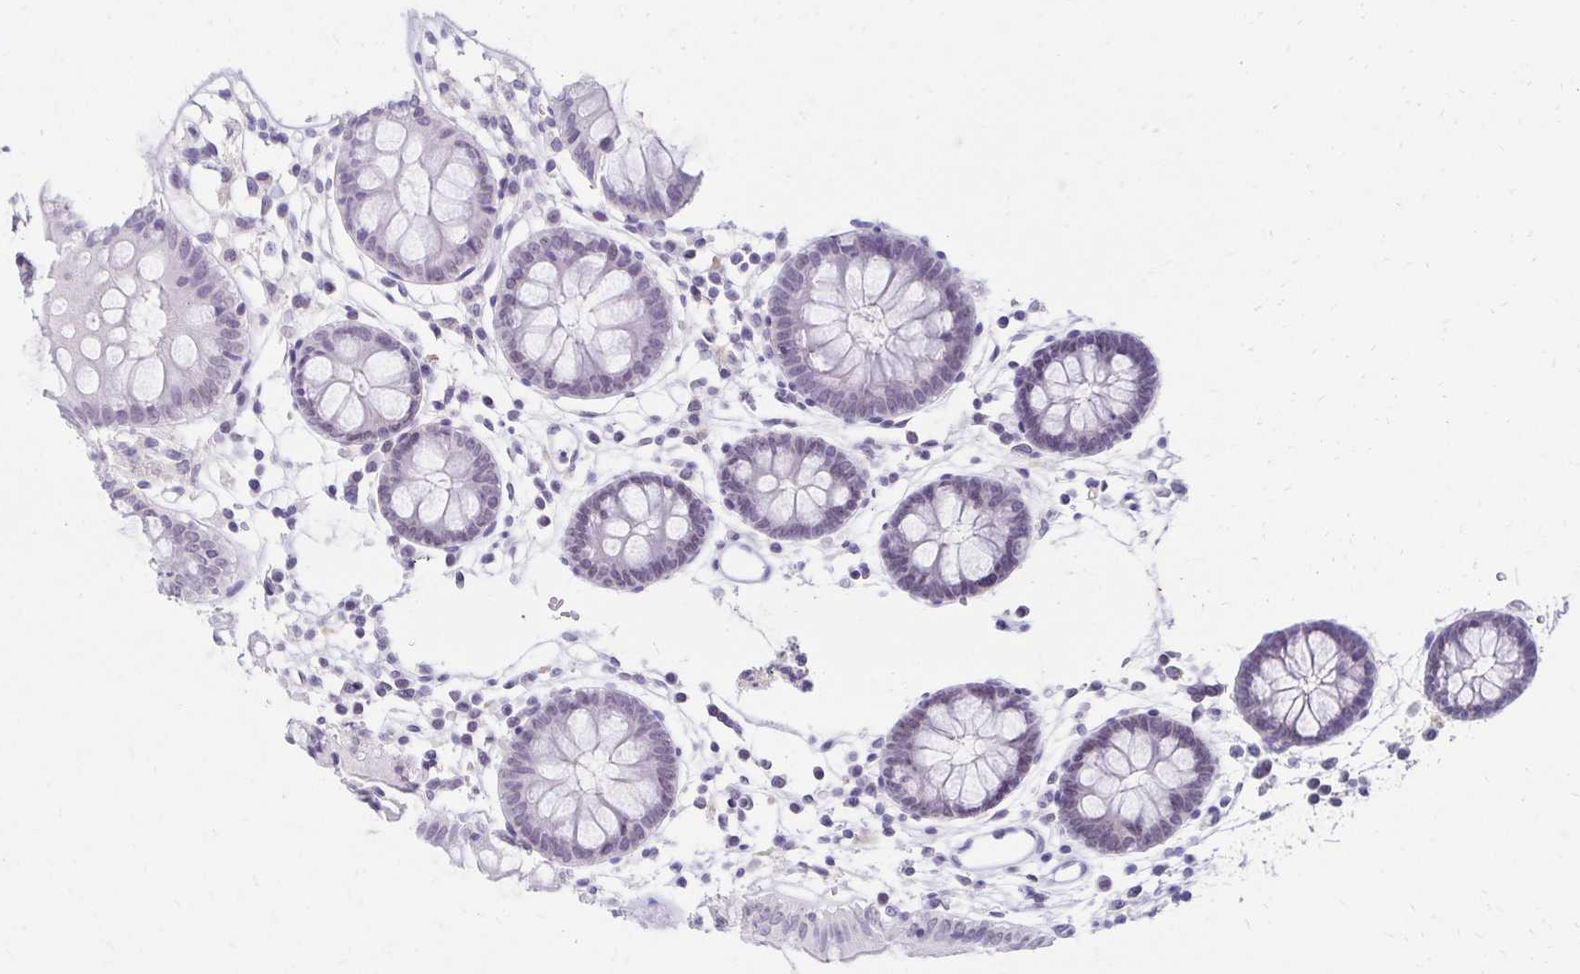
{"staining": {"intensity": "negative", "quantity": "none", "location": "none"}, "tissue": "colon", "cell_type": "Endothelial cells", "image_type": "normal", "snomed": [{"axis": "morphology", "description": "Normal tissue, NOS"}, {"axis": "topography", "description": "Colon"}], "caption": "This image is of benign colon stained with immunohistochemistry to label a protein in brown with the nuclei are counter-stained blue. There is no positivity in endothelial cells.", "gene": "FAM166C", "patient": {"sex": "female", "age": 84}}